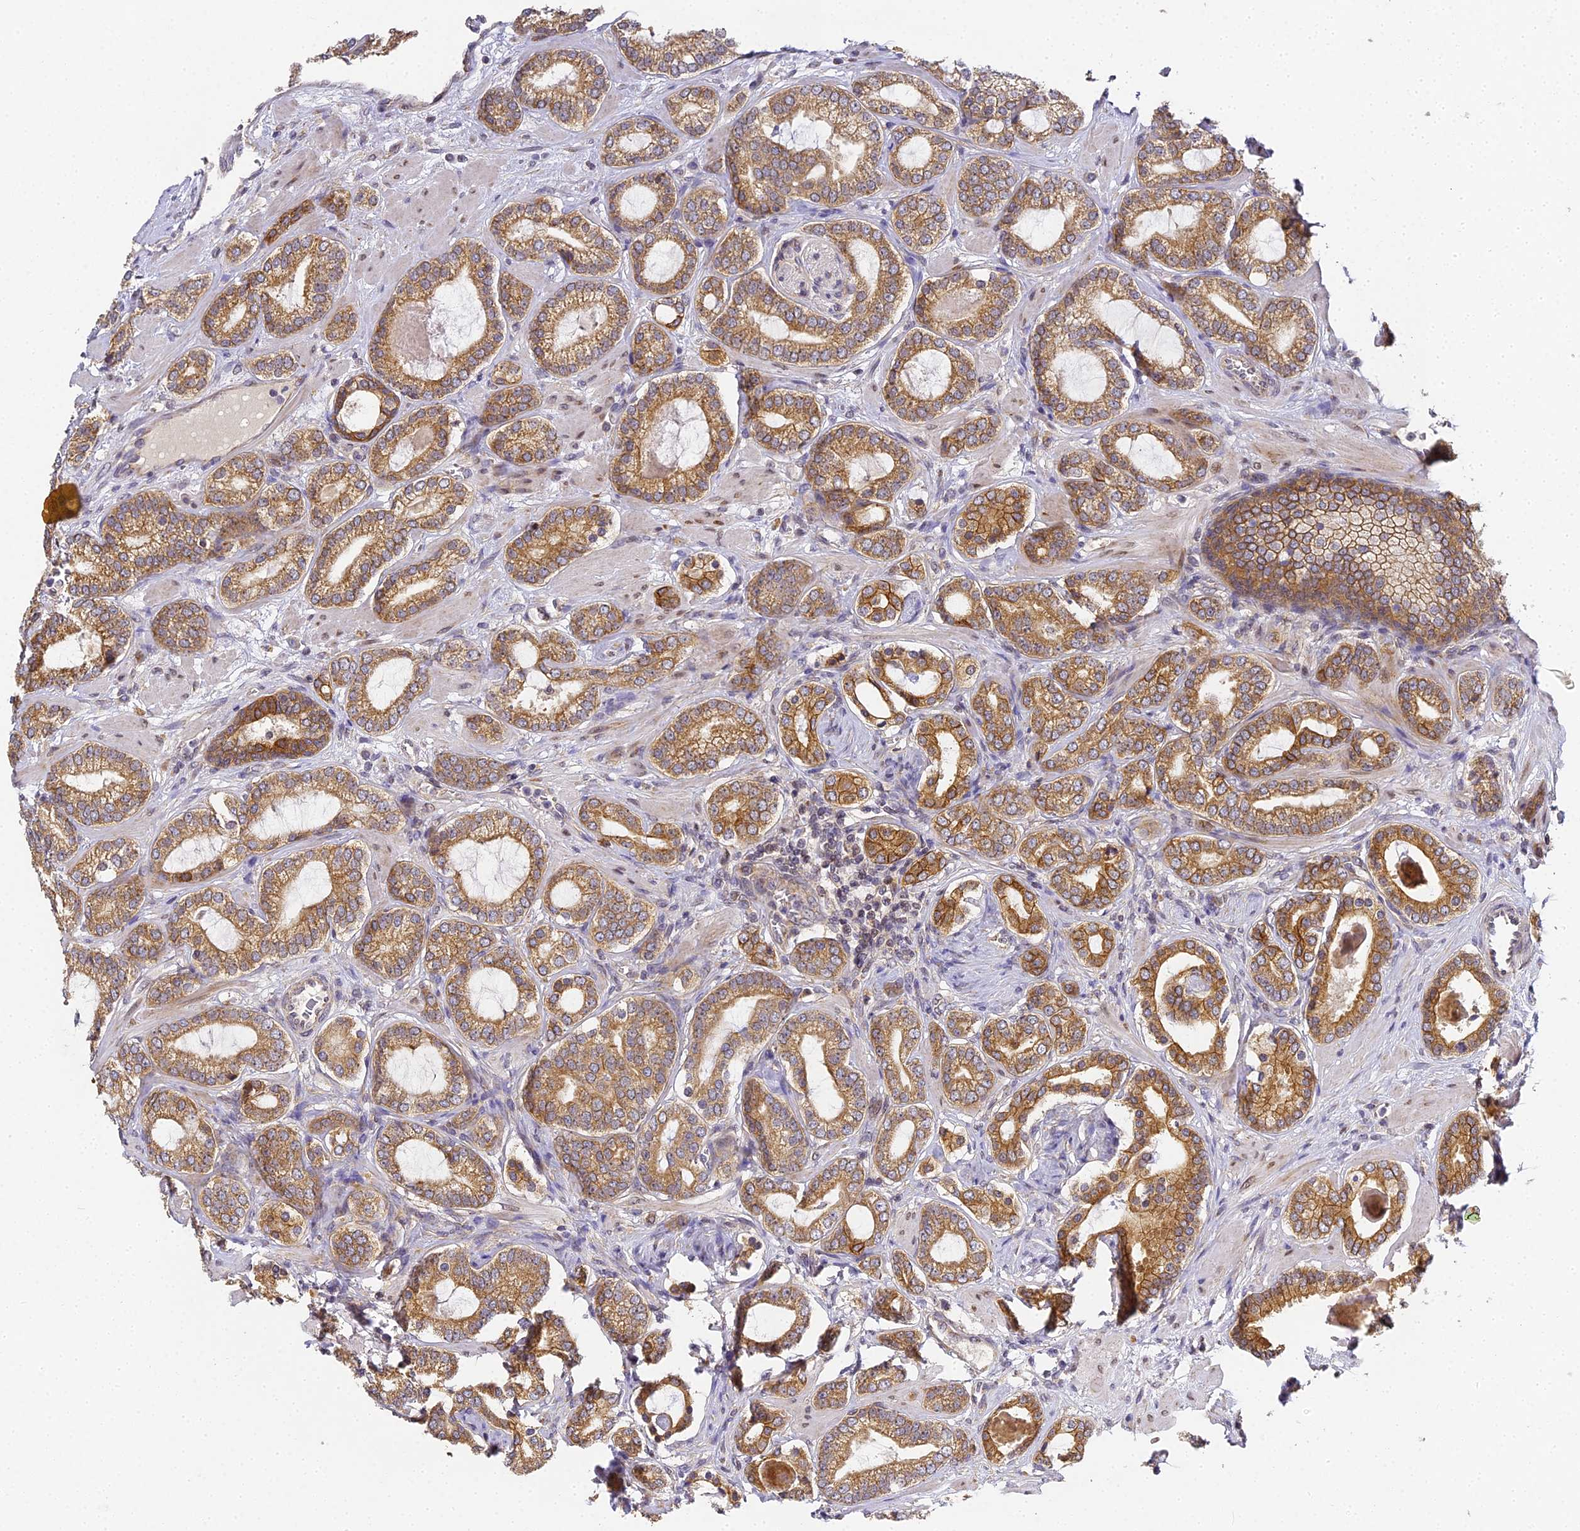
{"staining": {"intensity": "moderate", "quantity": ">75%", "location": "cytoplasmic/membranous"}, "tissue": "prostate cancer", "cell_type": "Tumor cells", "image_type": "cancer", "snomed": [{"axis": "morphology", "description": "Adenocarcinoma, High grade"}, {"axis": "topography", "description": "Prostate"}], "caption": "This micrograph shows immunohistochemistry staining of prostate cancer (adenocarcinoma (high-grade)), with medium moderate cytoplasmic/membranous positivity in about >75% of tumor cells.", "gene": "DNAAF10", "patient": {"sex": "male", "age": 60}}